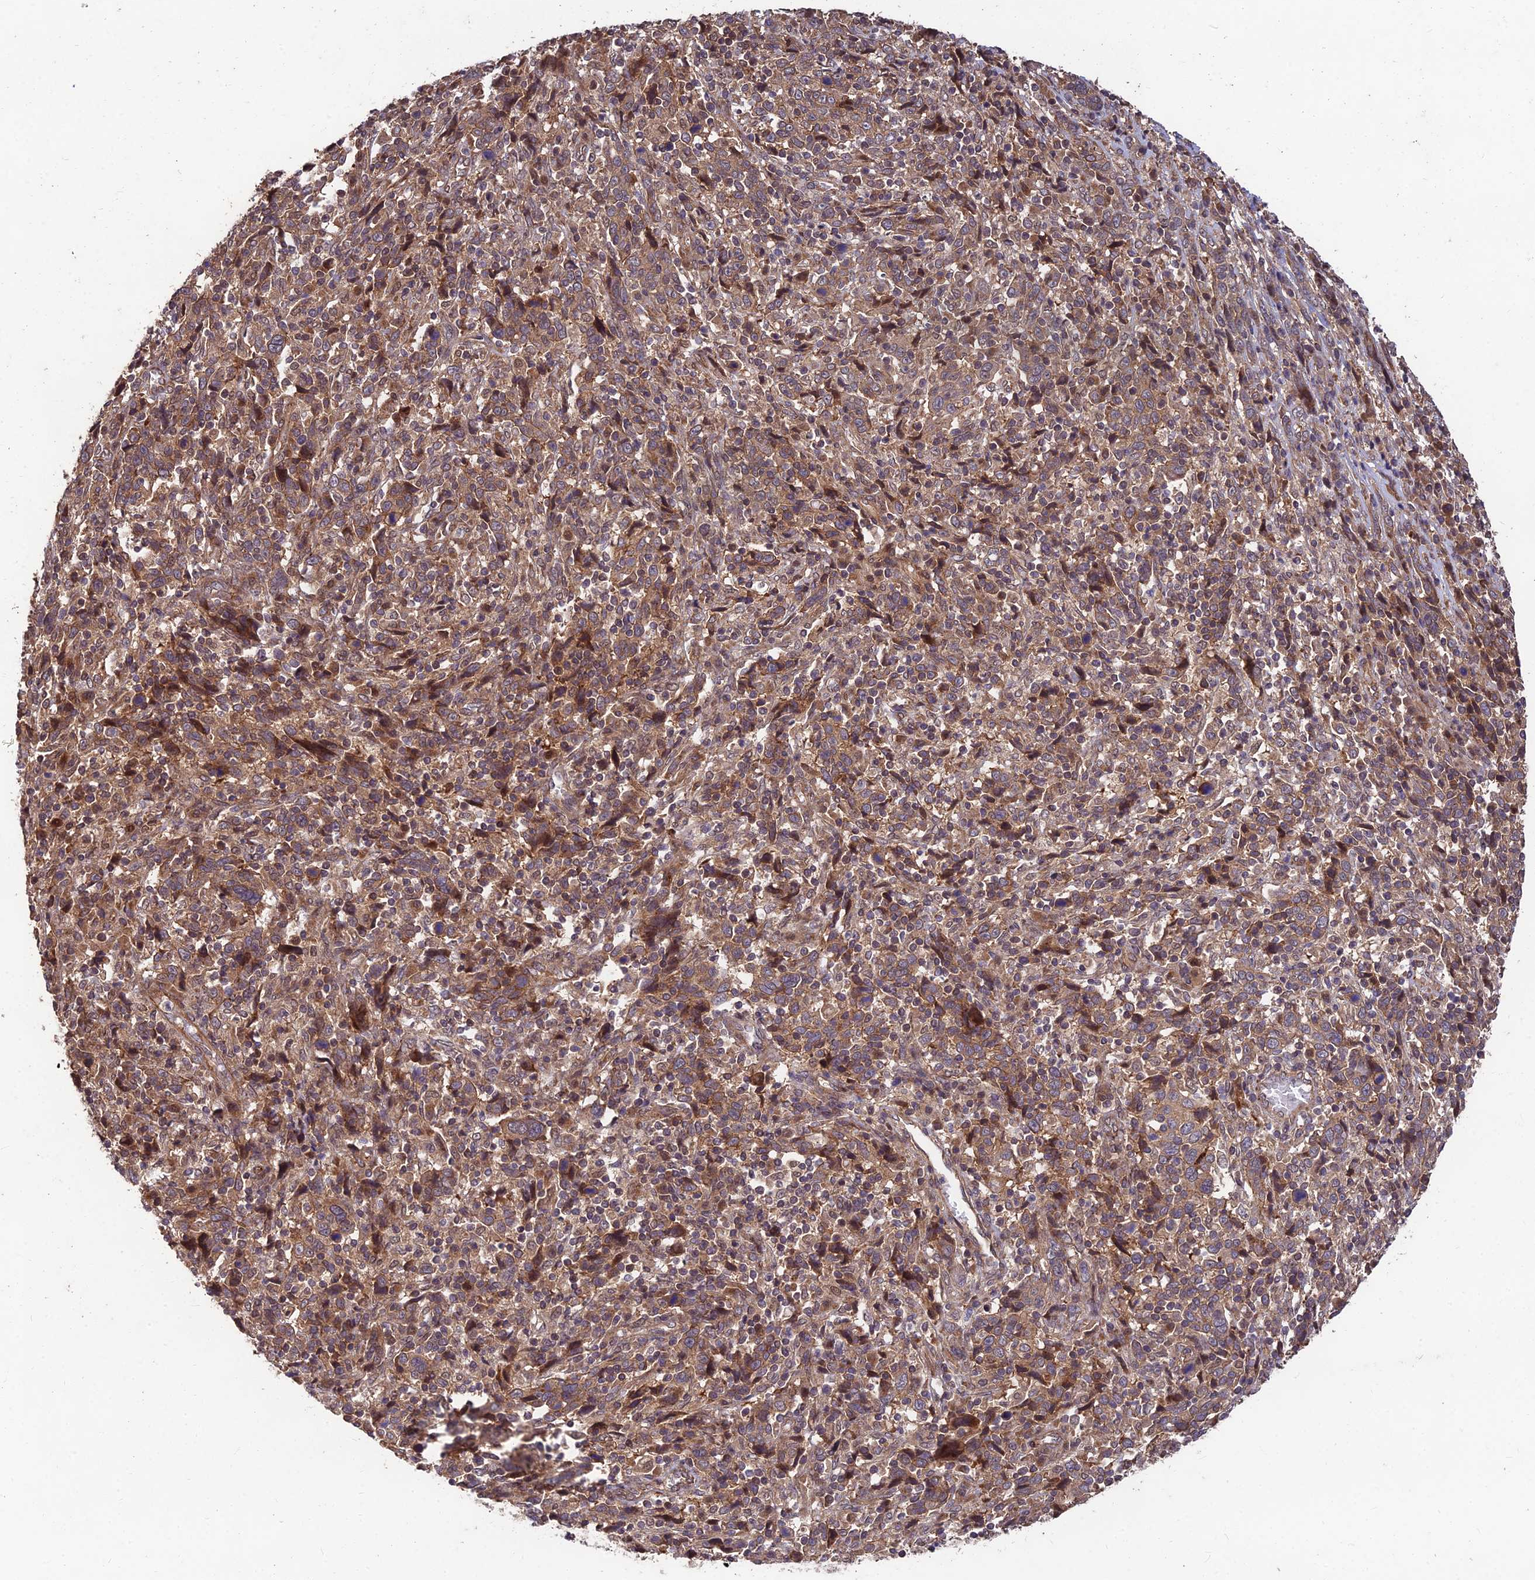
{"staining": {"intensity": "moderate", "quantity": ">75%", "location": "cytoplasmic/membranous"}, "tissue": "cervical cancer", "cell_type": "Tumor cells", "image_type": "cancer", "snomed": [{"axis": "morphology", "description": "Squamous cell carcinoma, NOS"}, {"axis": "topography", "description": "Cervix"}], "caption": "Cervical cancer (squamous cell carcinoma) stained for a protein shows moderate cytoplasmic/membranous positivity in tumor cells. The protein is stained brown, and the nuclei are stained in blue (DAB IHC with brightfield microscopy, high magnification).", "gene": "MKKS", "patient": {"sex": "female", "age": 46}}